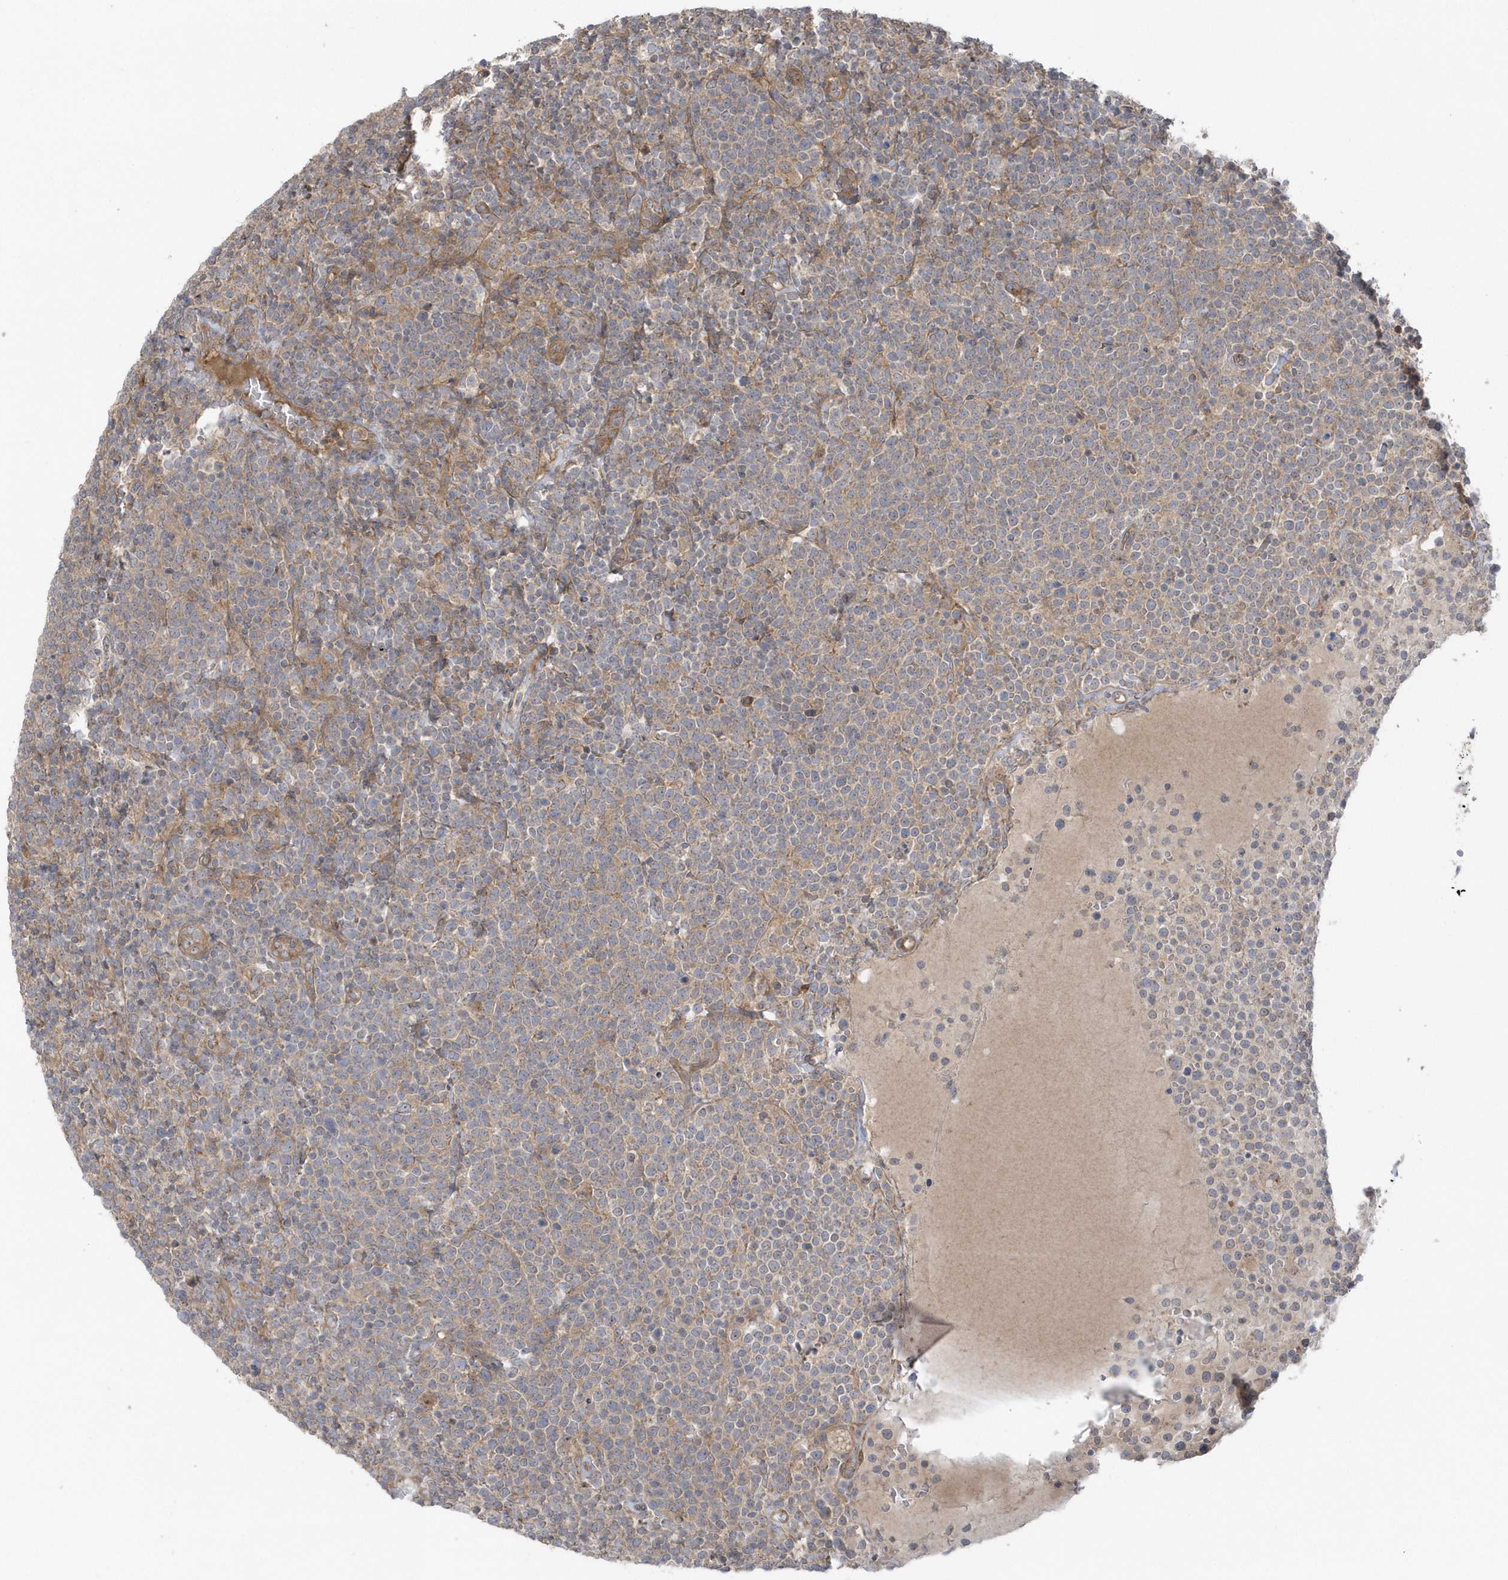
{"staining": {"intensity": "weak", "quantity": "<25%", "location": "cytoplasmic/membranous"}, "tissue": "lymphoma", "cell_type": "Tumor cells", "image_type": "cancer", "snomed": [{"axis": "morphology", "description": "Malignant lymphoma, non-Hodgkin's type, High grade"}, {"axis": "topography", "description": "Lymph node"}], "caption": "This photomicrograph is of lymphoma stained with immunohistochemistry to label a protein in brown with the nuclei are counter-stained blue. There is no positivity in tumor cells. The staining was performed using DAB (3,3'-diaminobenzidine) to visualize the protein expression in brown, while the nuclei were stained in blue with hematoxylin (Magnification: 20x).", "gene": "ACTR1A", "patient": {"sex": "male", "age": 61}}